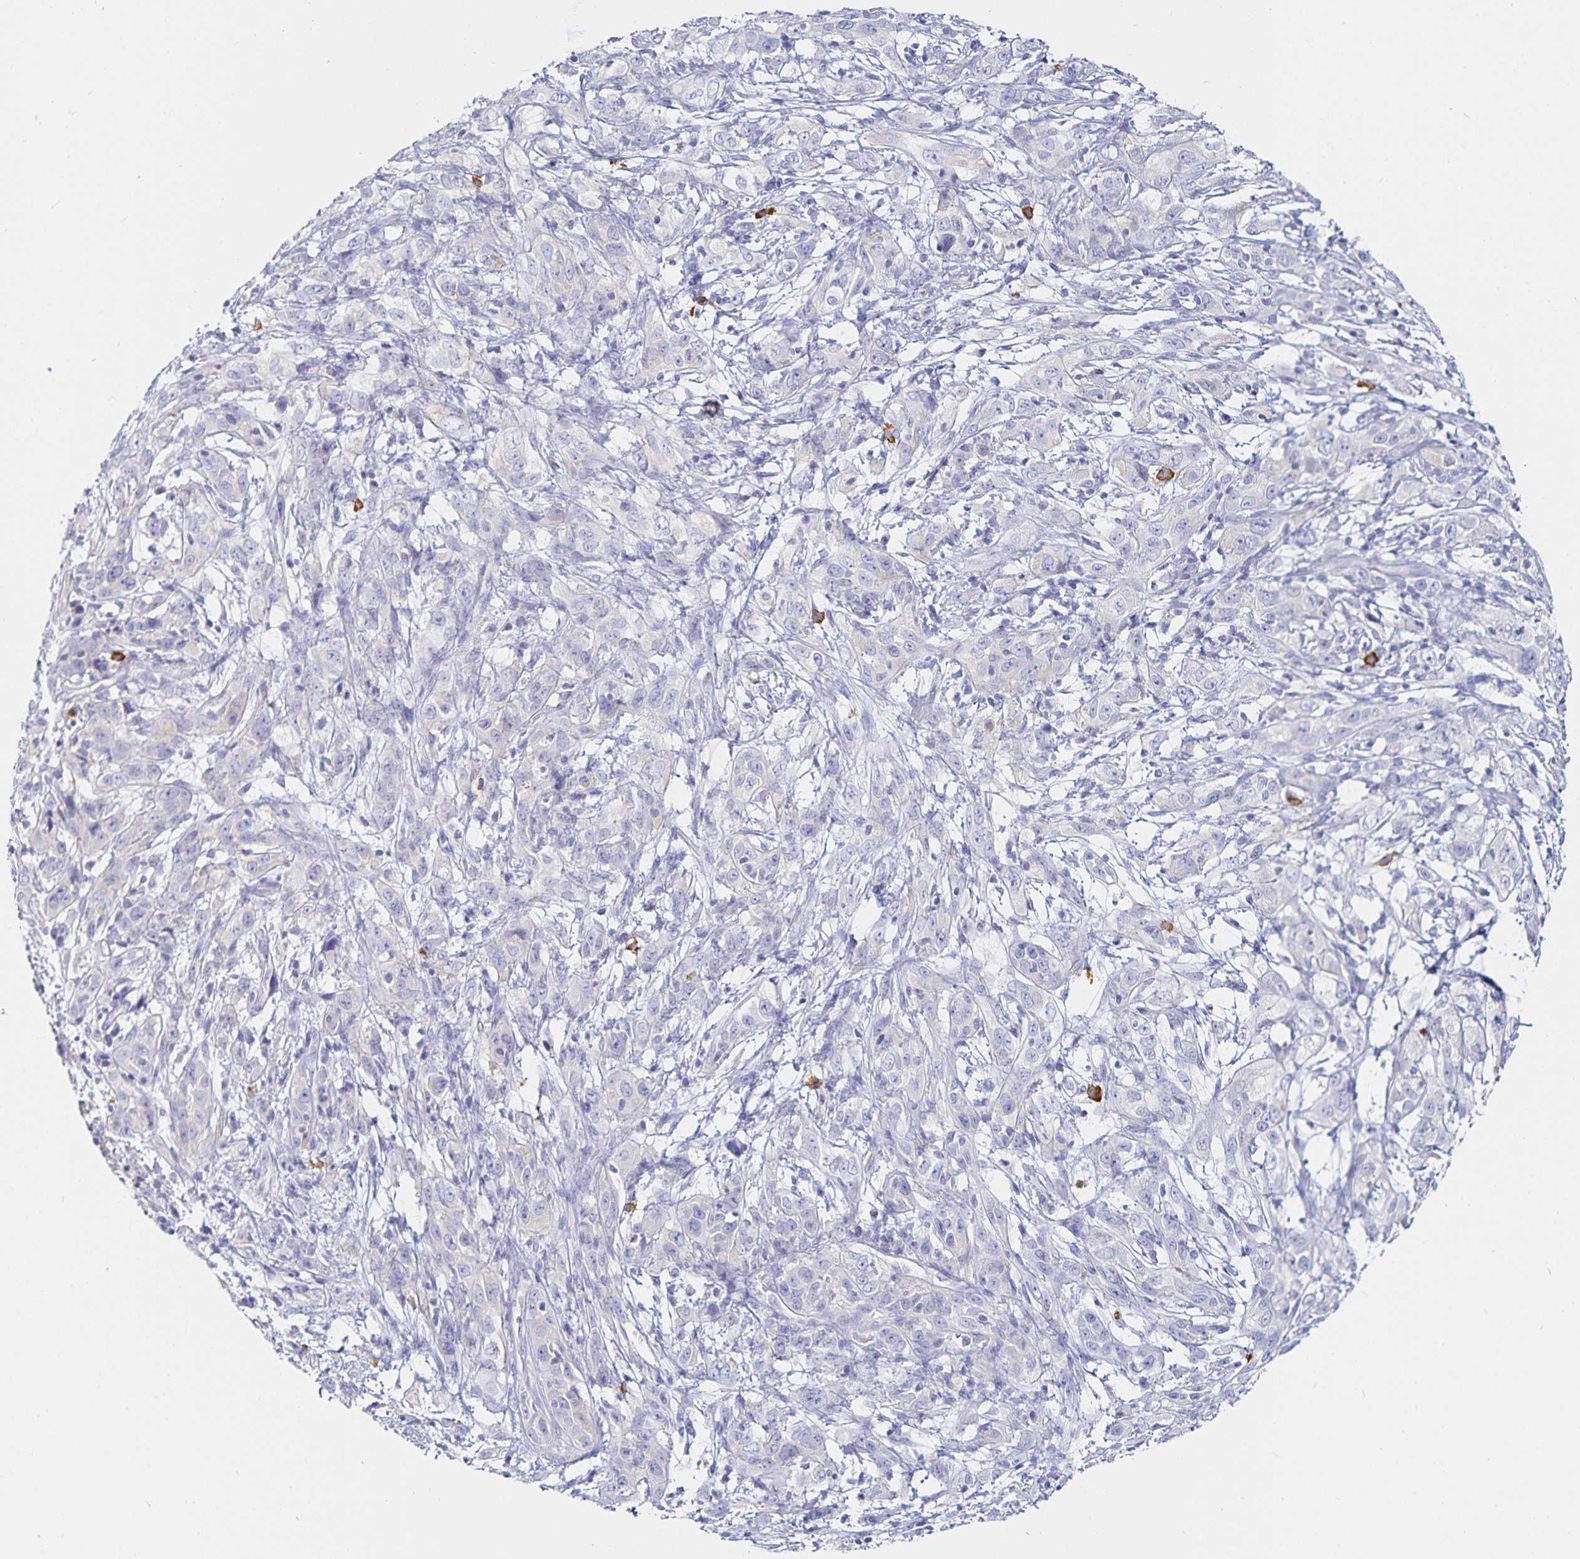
{"staining": {"intensity": "negative", "quantity": "none", "location": "none"}, "tissue": "cervical cancer", "cell_type": "Tumor cells", "image_type": "cancer", "snomed": [{"axis": "morphology", "description": "Adenocarcinoma, NOS"}, {"axis": "topography", "description": "Cervix"}], "caption": "The histopathology image shows no significant positivity in tumor cells of cervical cancer.", "gene": "TNIP1", "patient": {"sex": "female", "age": 40}}